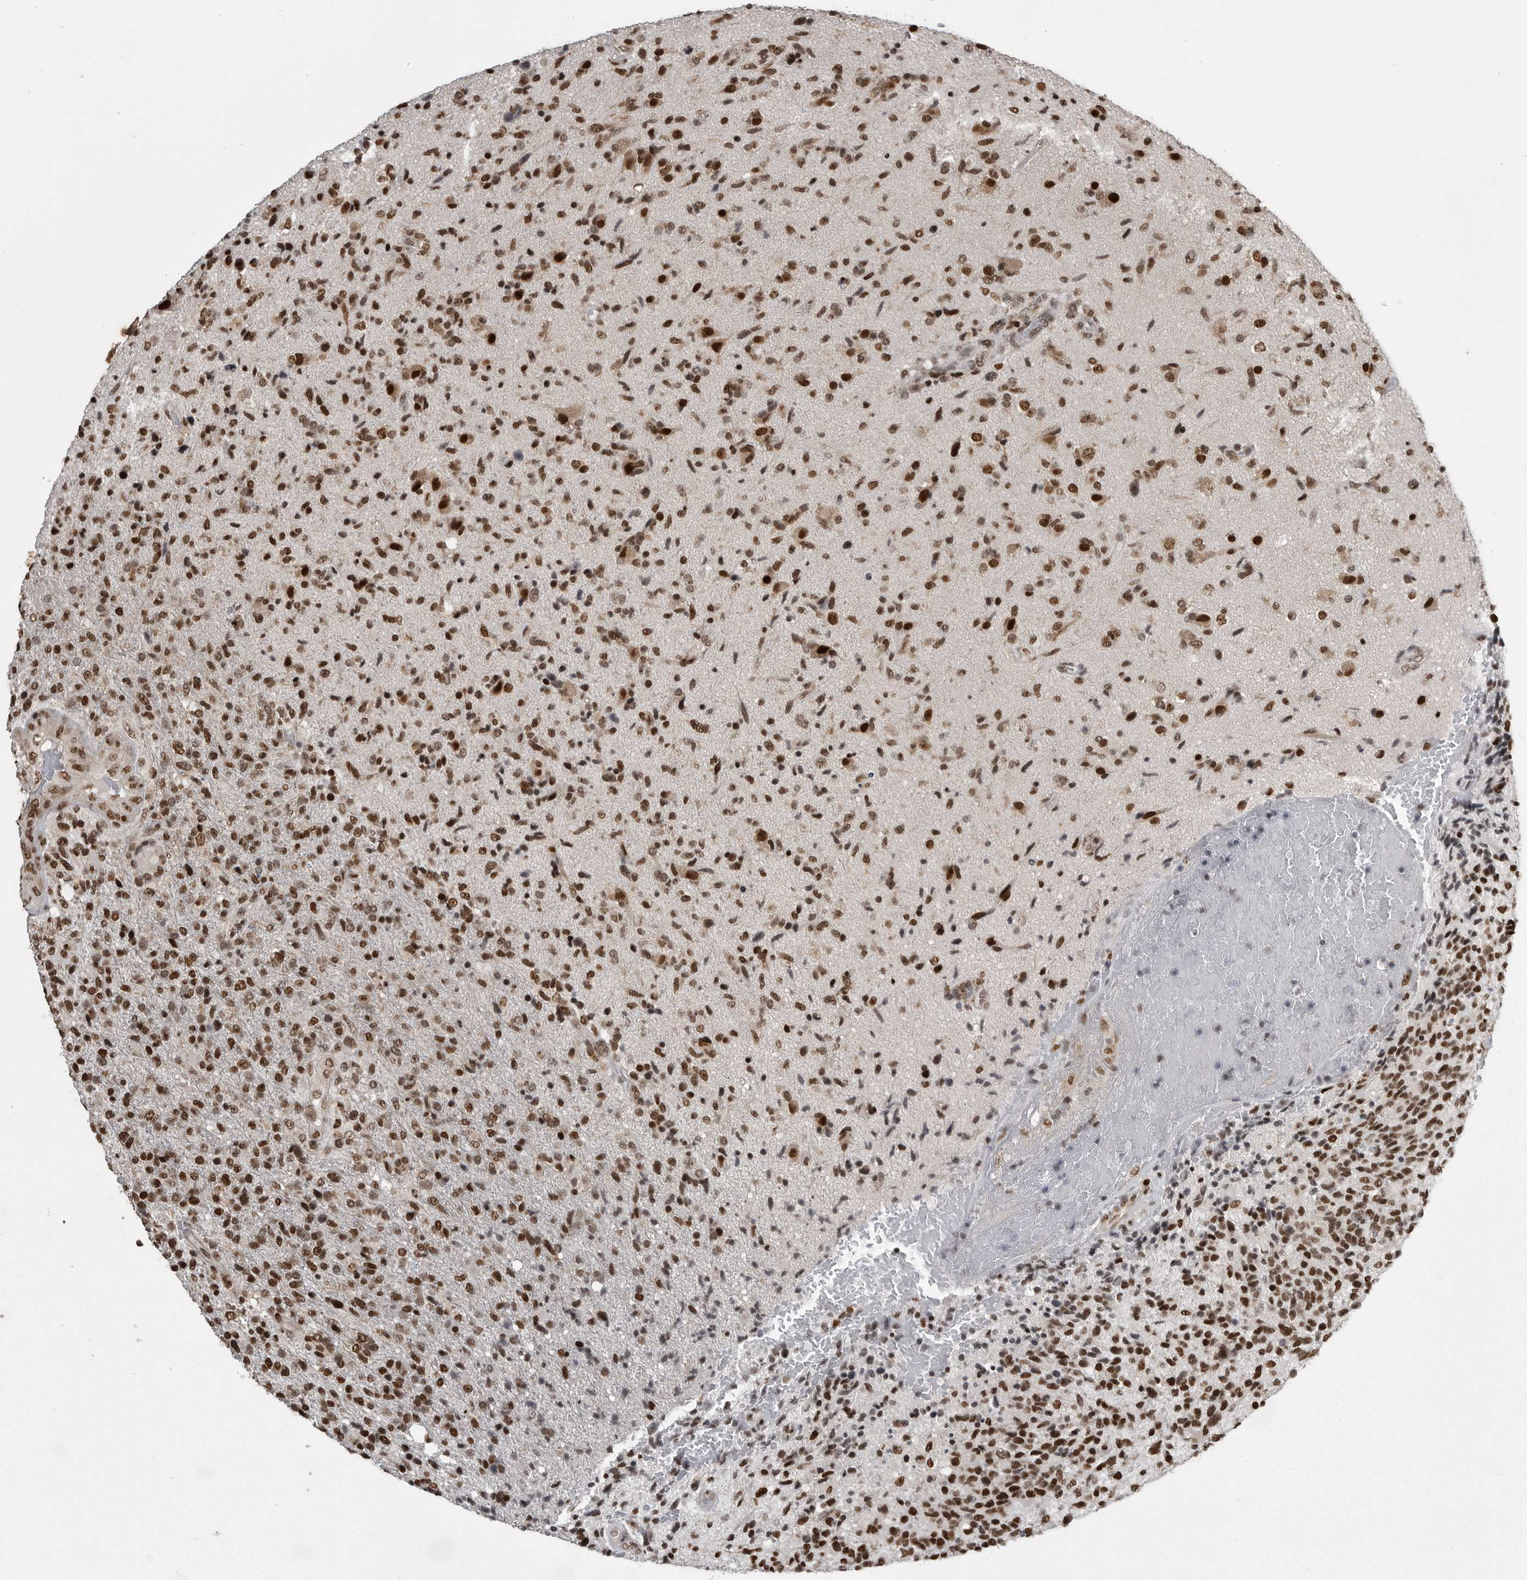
{"staining": {"intensity": "strong", "quantity": ">75%", "location": "nuclear"}, "tissue": "glioma", "cell_type": "Tumor cells", "image_type": "cancer", "snomed": [{"axis": "morphology", "description": "Glioma, malignant, High grade"}, {"axis": "topography", "description": "Brain"}], "caption": "An image of human malignant glioma (high-grade) stained for a protein demonstrates strong nuclear brown staining in tumor cells.", "gene": "YAF2", "patient": {"sex": "male", "age": 72}}